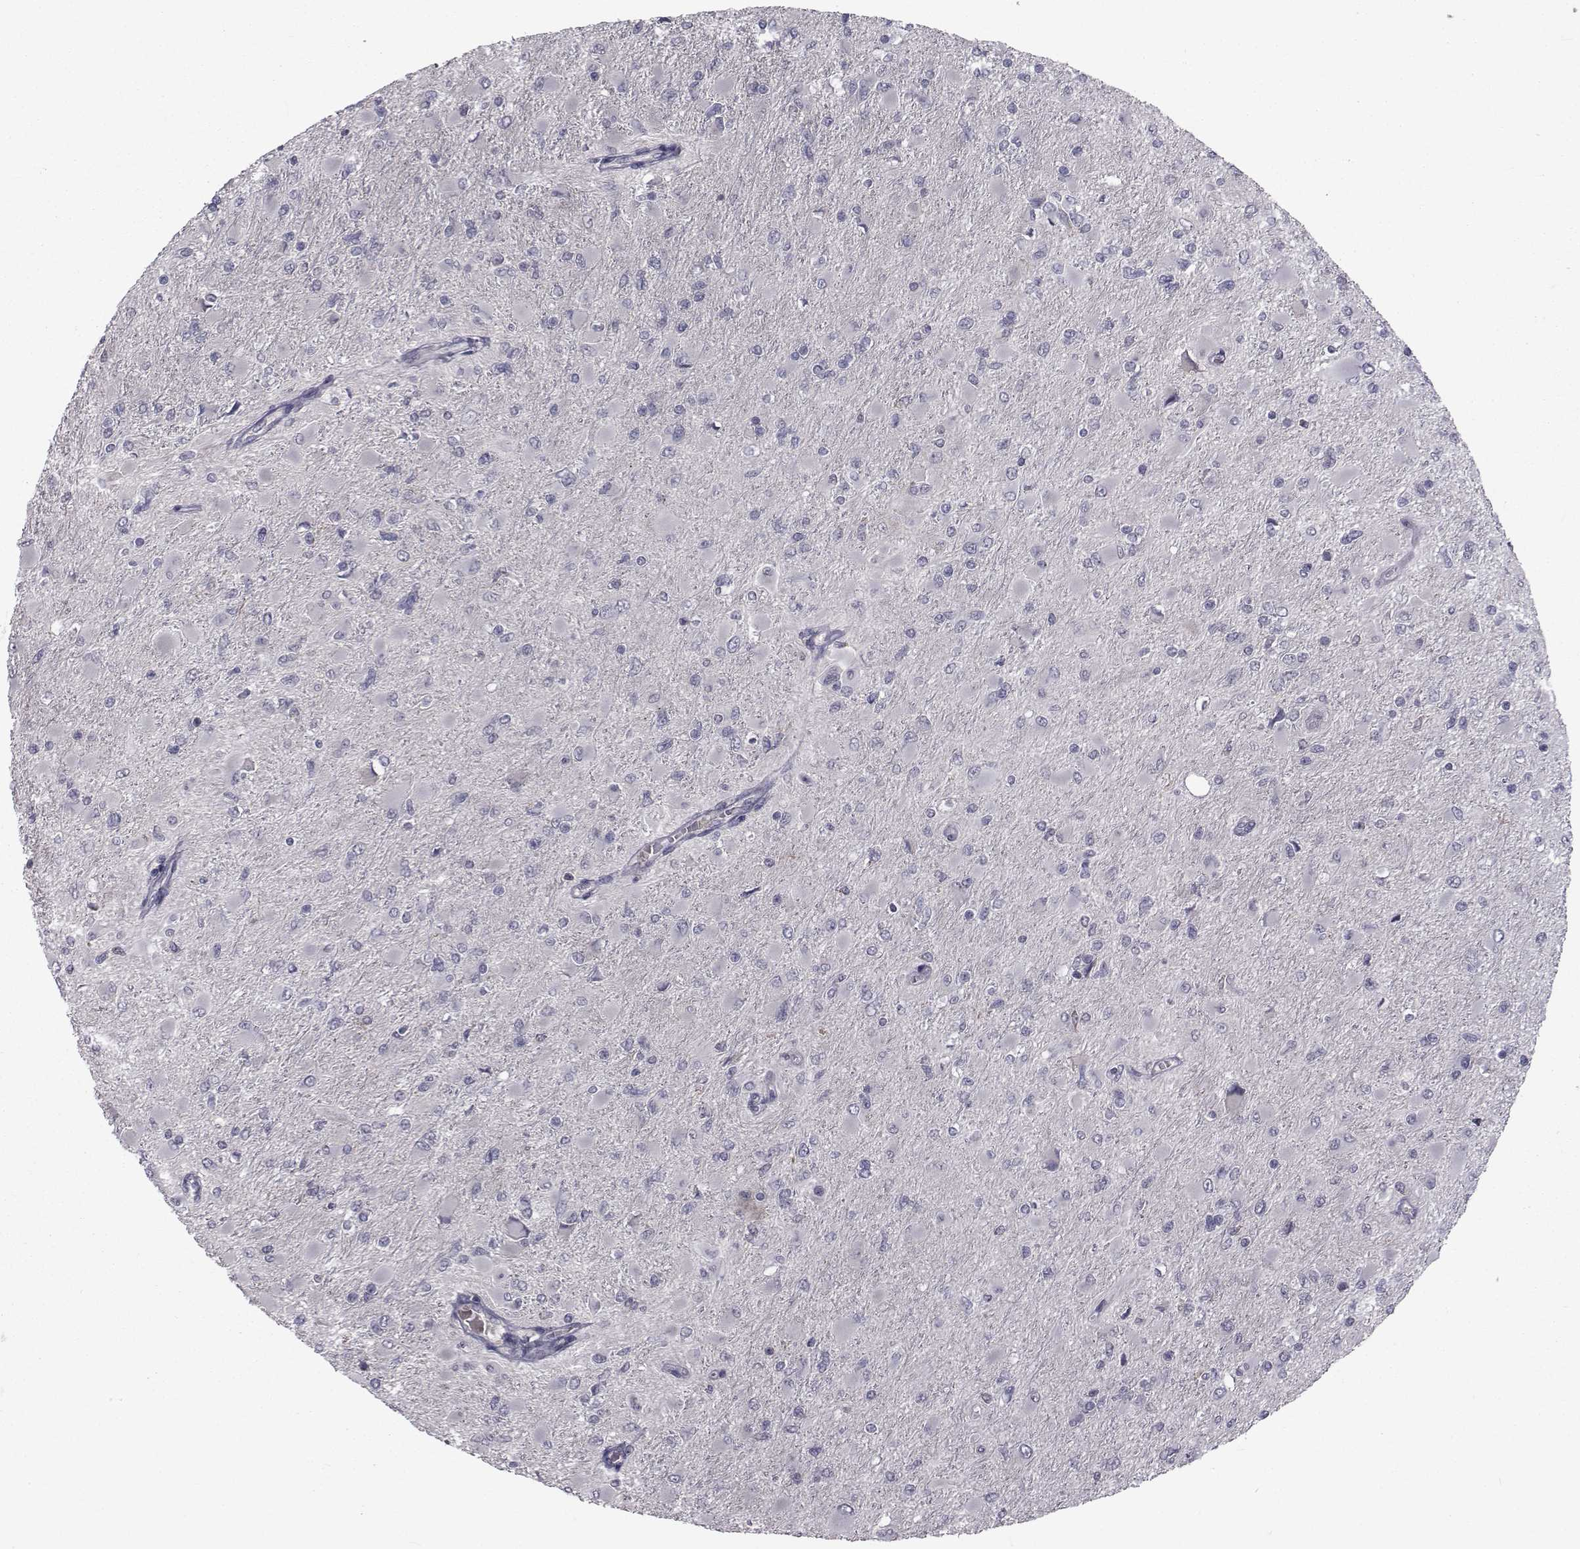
{"staining": {"intensity": "negative", "quantity": "none", "location": "none"}, "tissue": "glioma", "cell_type": "Tumor cells", "image_type": "cancer", "snomed": [{"axis": "morphology", "description": "Glioma, malignant, High grade"}, {"axis": "topography", "description": "Cerebral cortex"}], "caption": "This is an immunohistochemistry histopathology image of human glioma. There is no positivity in tumor cells.", "gene": "FDXR", "patient": {"sex": "female", "age": 36}}